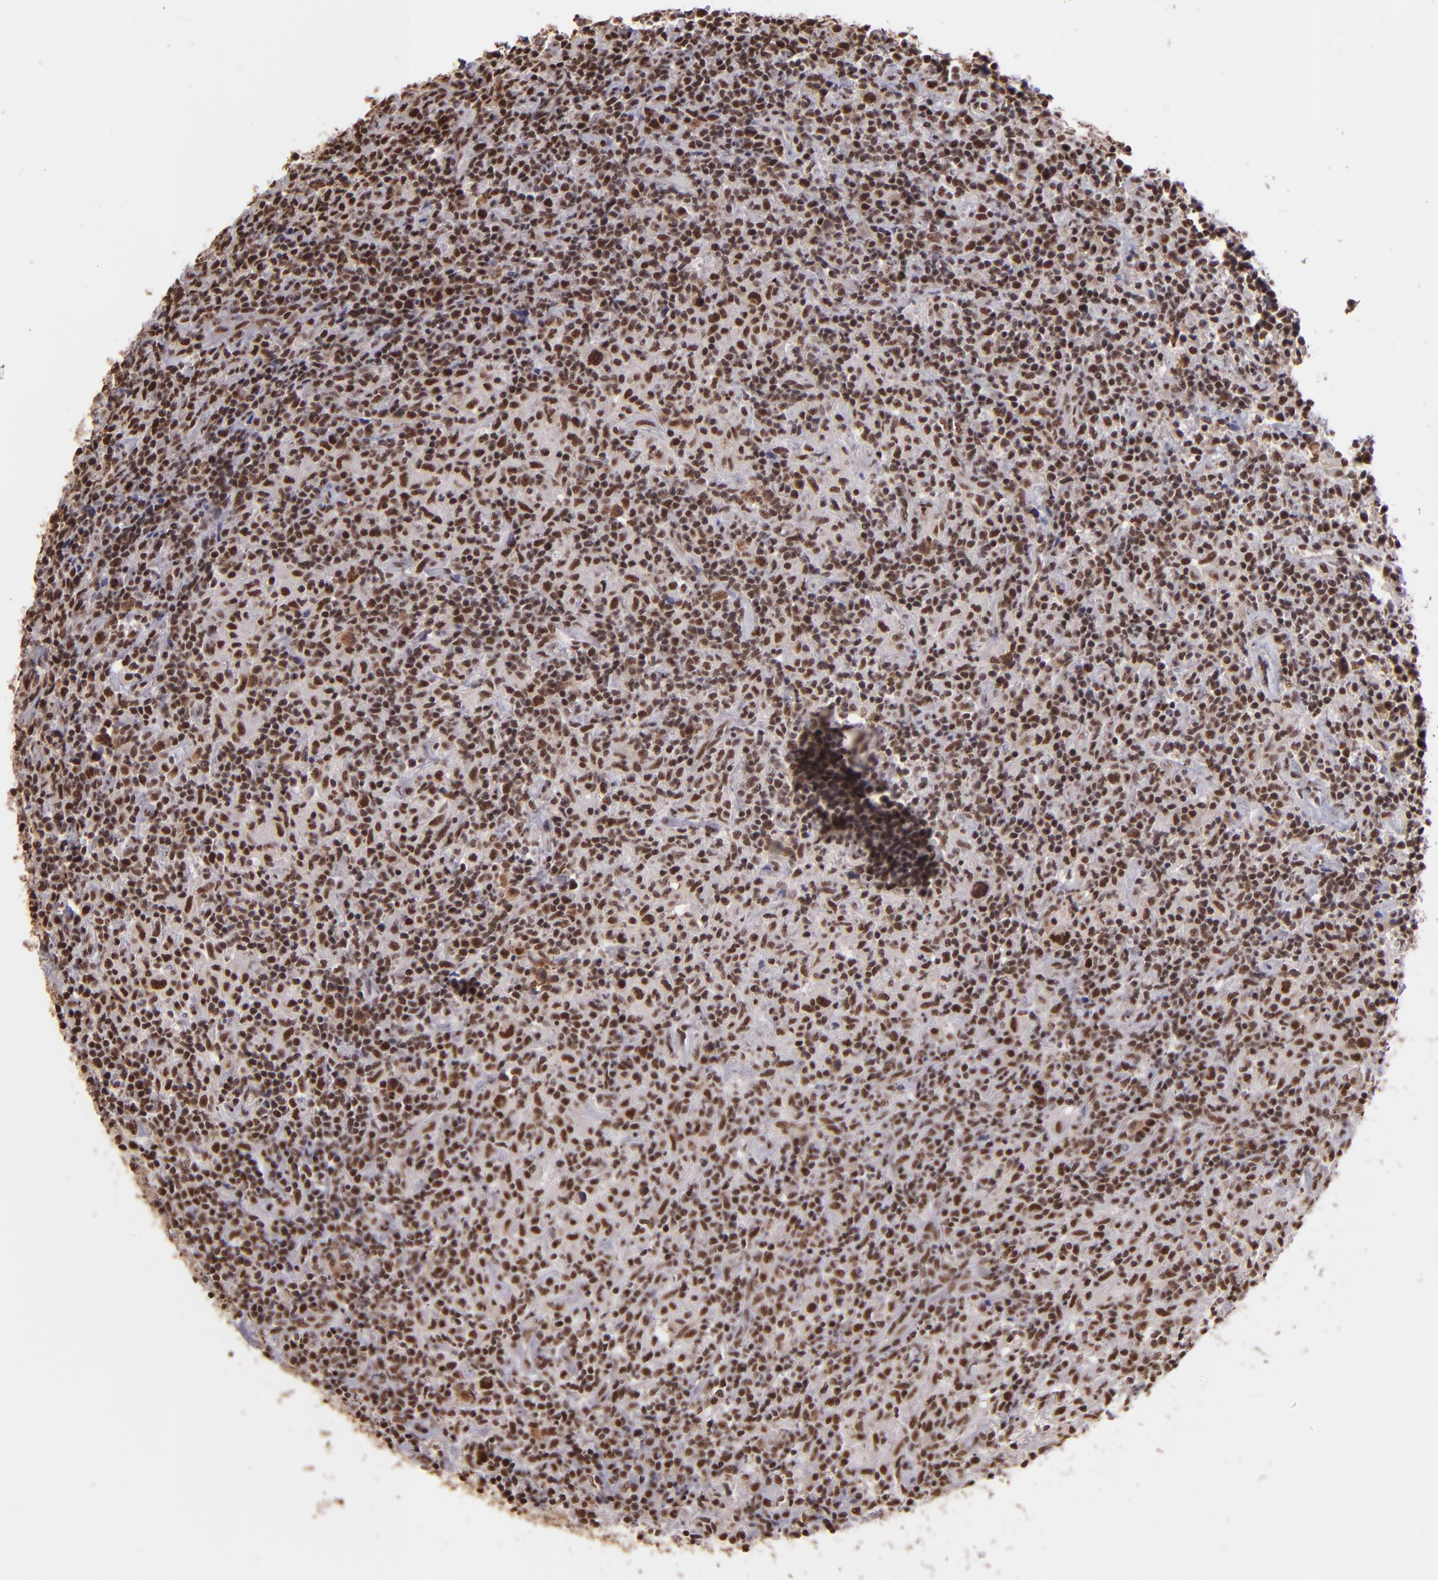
{"staining": {"intensity": "strong", "quantity": ">75%", "location": "nuclear"}, "tissue": "lymphoma", "cell_type": "Tumor cells", "image_type": "cancer", "snomed": [{"axis": "morphology", "description": "Hodgkin's disease, NOS"}, {"axis": "topography", "description": "Lymph node"}], "caption": "Immunohistochemical staining of human lymphoma reveals strong nuclear protein positivity in approximately >75% of tumor cells. (Brightfield microscopy of DAB IHC at high magnification).", "gene": "PQBP1", "patient": {"sex": "male", "age": 65}}